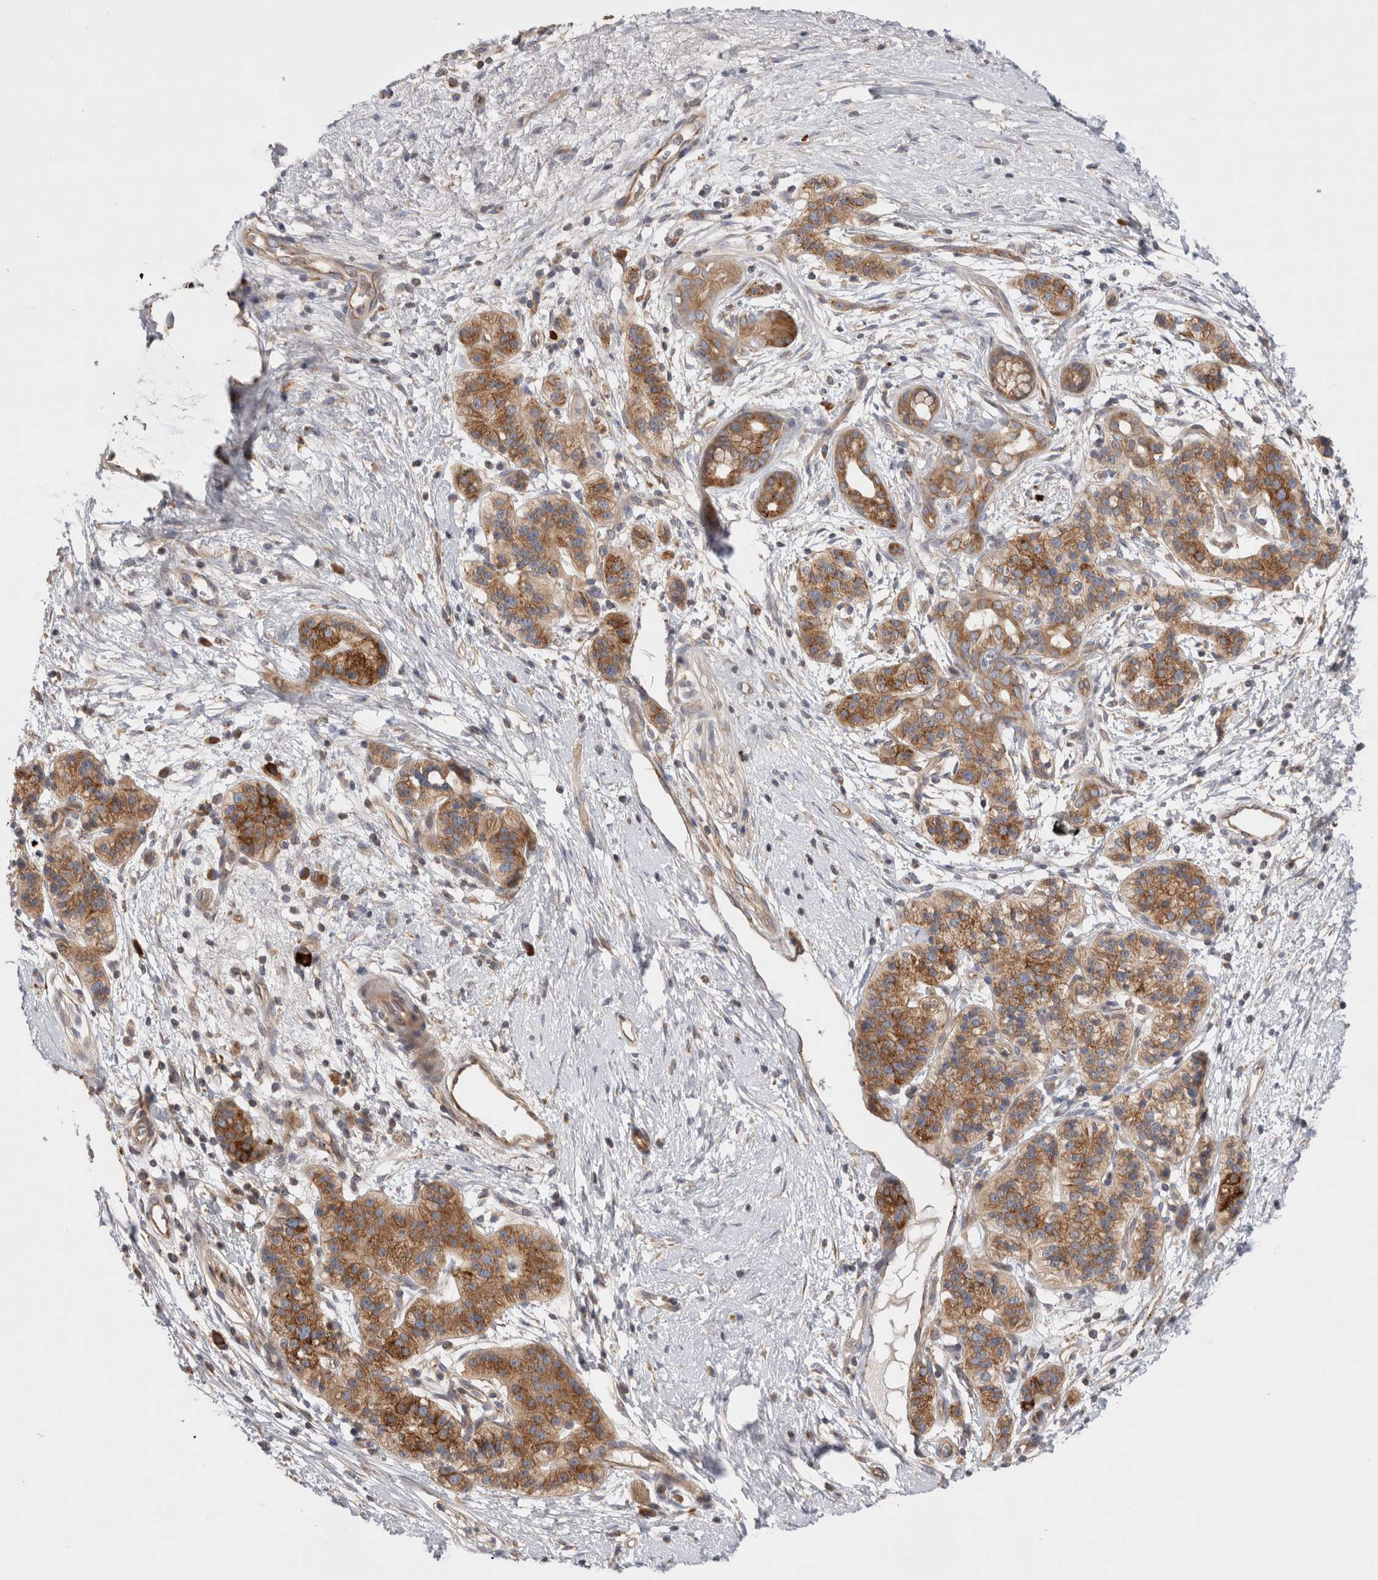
{"staining": {"intensity": "moderate", "quantity": ">75%", "location": "cytoplasmic/membranous"}, "tissue": "pancreatic cancer", "cell_type": "Tumor cells", "image_type": "cancer", "snomed": [{"axis": "morphology", "description": "Adenocarcinoma, NOS"}, {"axis": "topography", "description": "Pancreas"}], "caption": "IHC micrograph of pancreatic adenocarcinoma stained for a protein (brown), which demonstrates medium levels of moderate cytoplasmic/membranous positivity in about >75% of tumor cells.", "gene": "PDCD10", "patient": {"sex": "male", "age": 50}}